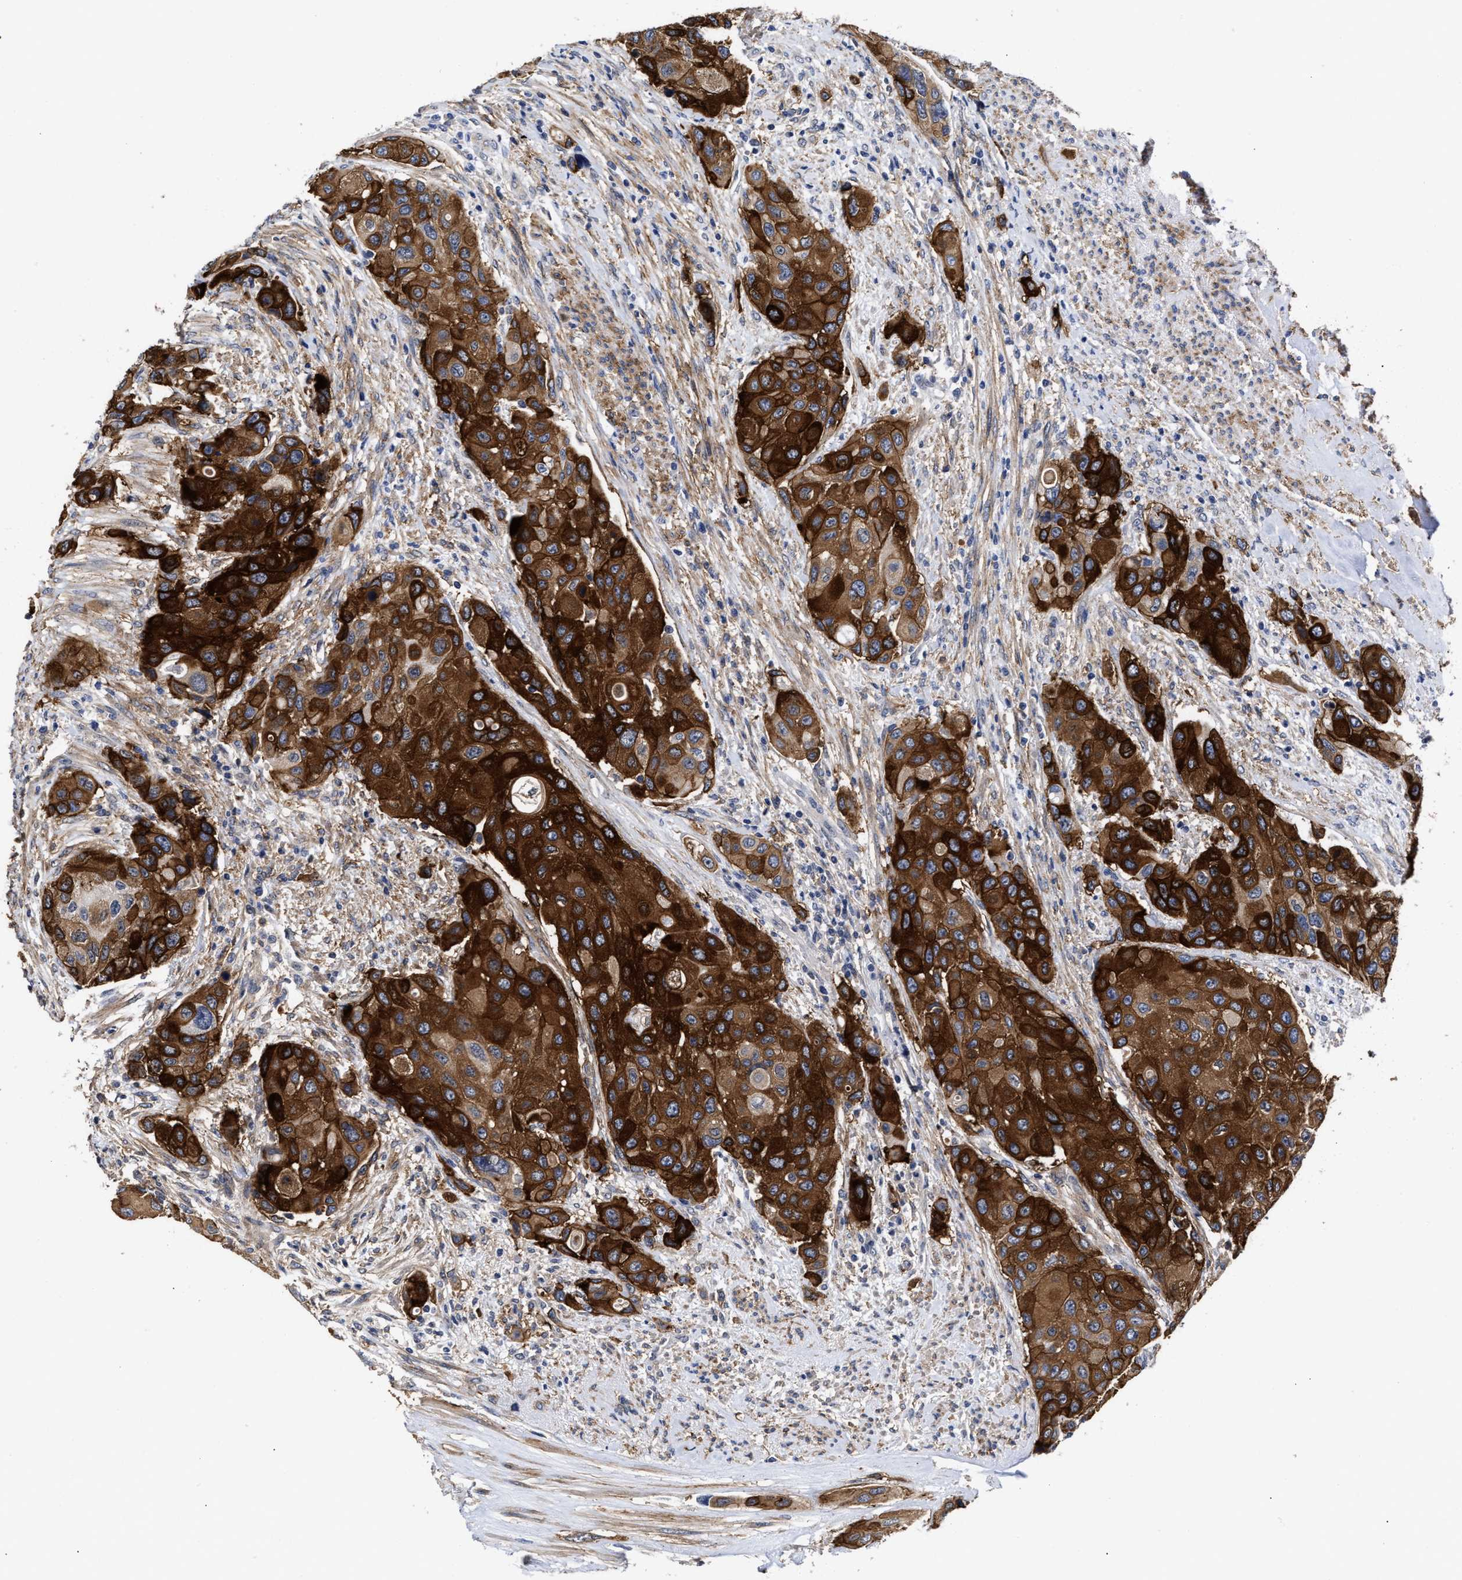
{"staining": {"intensity": "strong", "quantity": ">75%", "location": "cytoplasmic/membranous"}, "tissue": "urothelial cancer", "cell_type": "Tumor cells", "image_type": "cancer", "snomed": [{"axis": "morphology", "description": "Urothelial carcinoma, High grade"}, {"axis": "topography", "description": "Urinary bladder"}], "caption": "Immunohistochemistry staining of high-grade urothelial carcinoma, which exhibits high levels of strong cytoplasmic/membranous positivity in approximately >75% of tumor cells indicating strong cytoplasmic/membranous protein staining. The staining was performed using DAB (3,3'-diaminobenzidine) (brown) for protein detection and nuclei were counterstained in hematoxylin (blue).", "gene": "AHNAK2", "patient": {"sex": "female", "age": 56}}